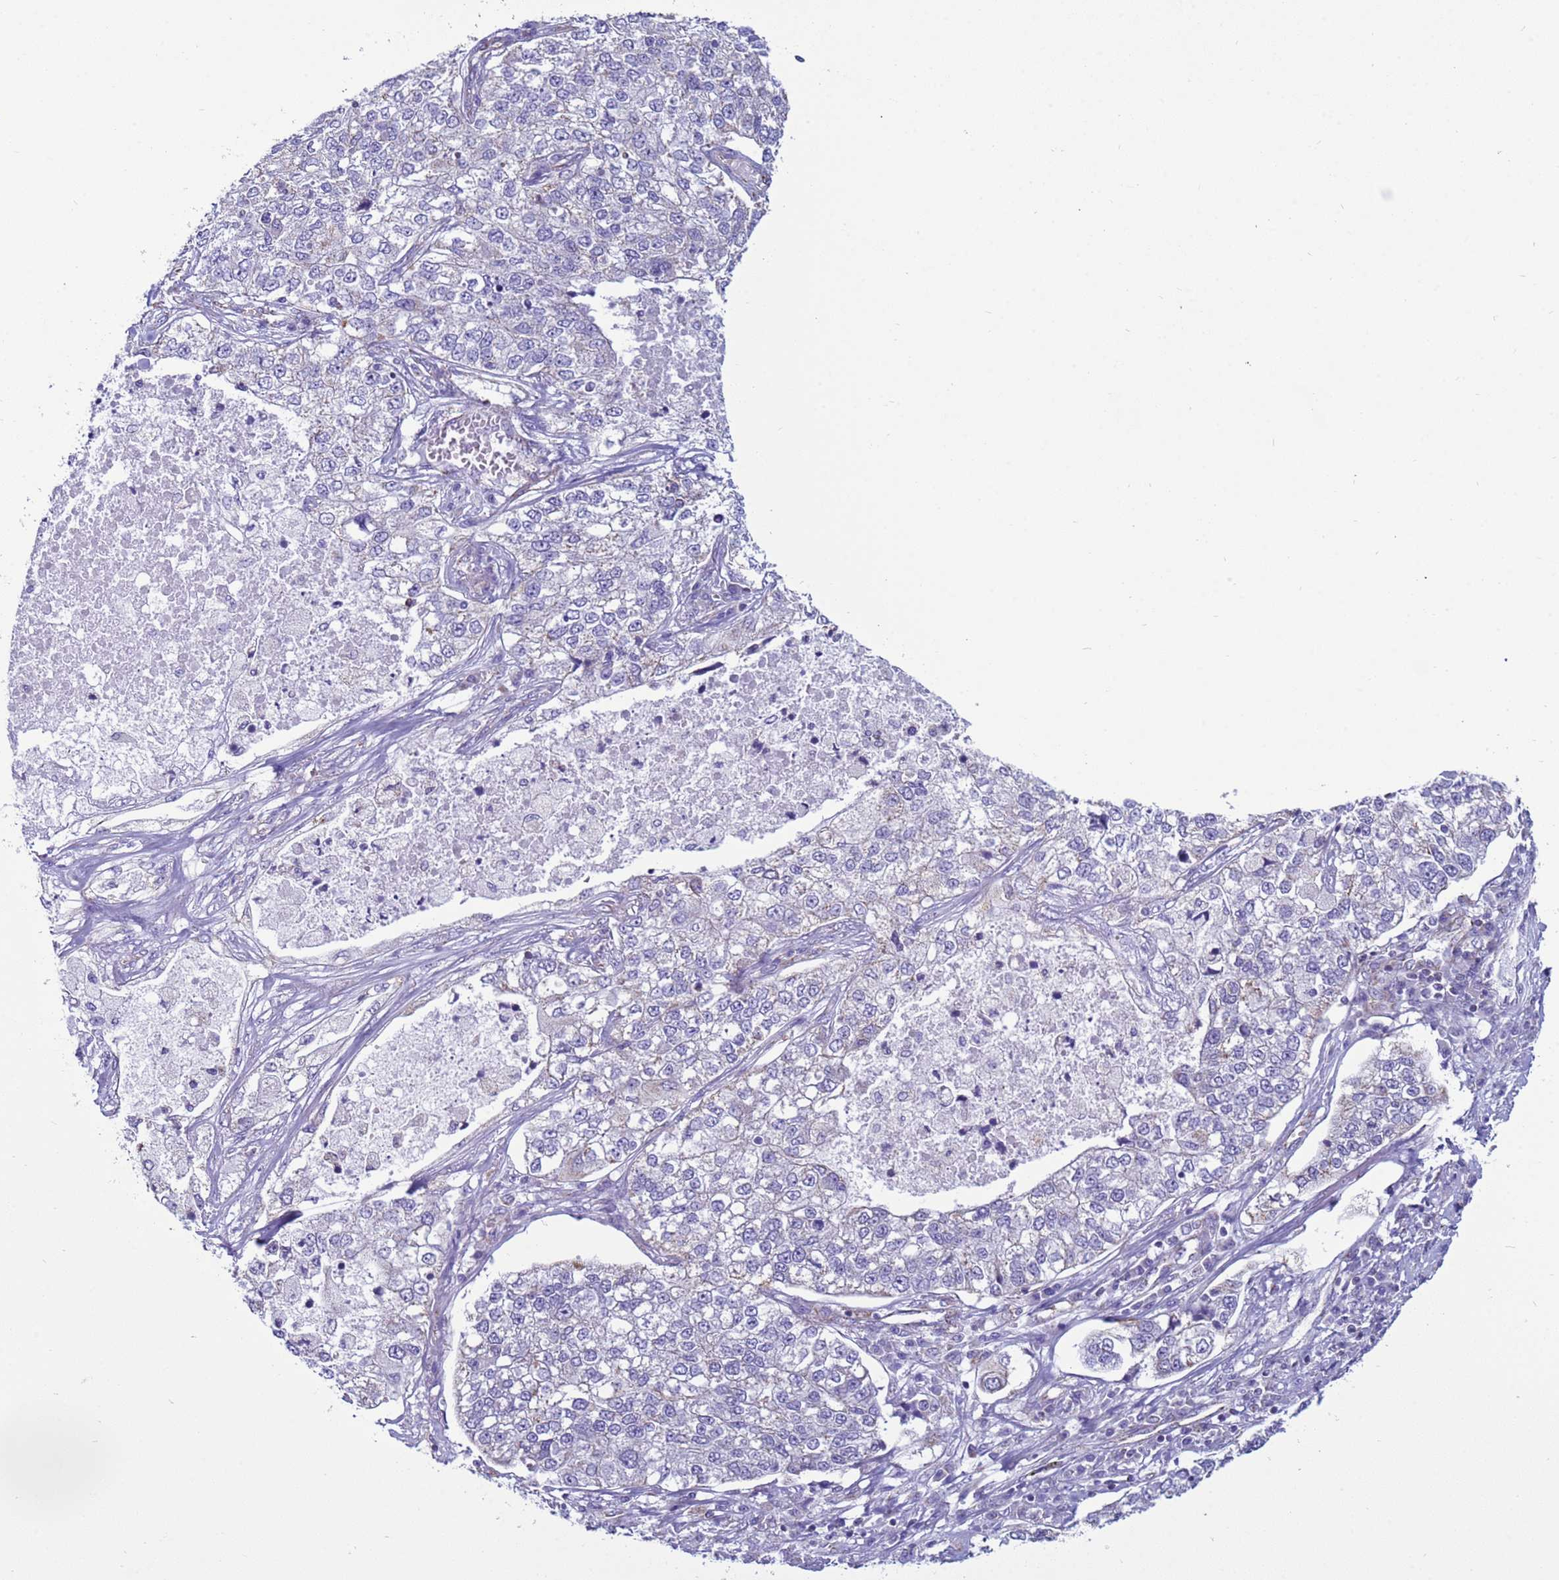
{"staining": {"intensity": "negative", "quantity": "none", "location": "none"}, "tissue": "lung cancer", "cell_type": "Tumor cells", "image_type": "cancer", "snomed": [{"axis": "morphology", "description": "Adenocarcinoma, NOS"}, {"axis": "topography", "description": "Lung"}], "caption": "Tumor cells are negative for protein expression in human lung cancer.", "gene": "NCALD", "patient": {"sex": "male", "age": 49}}